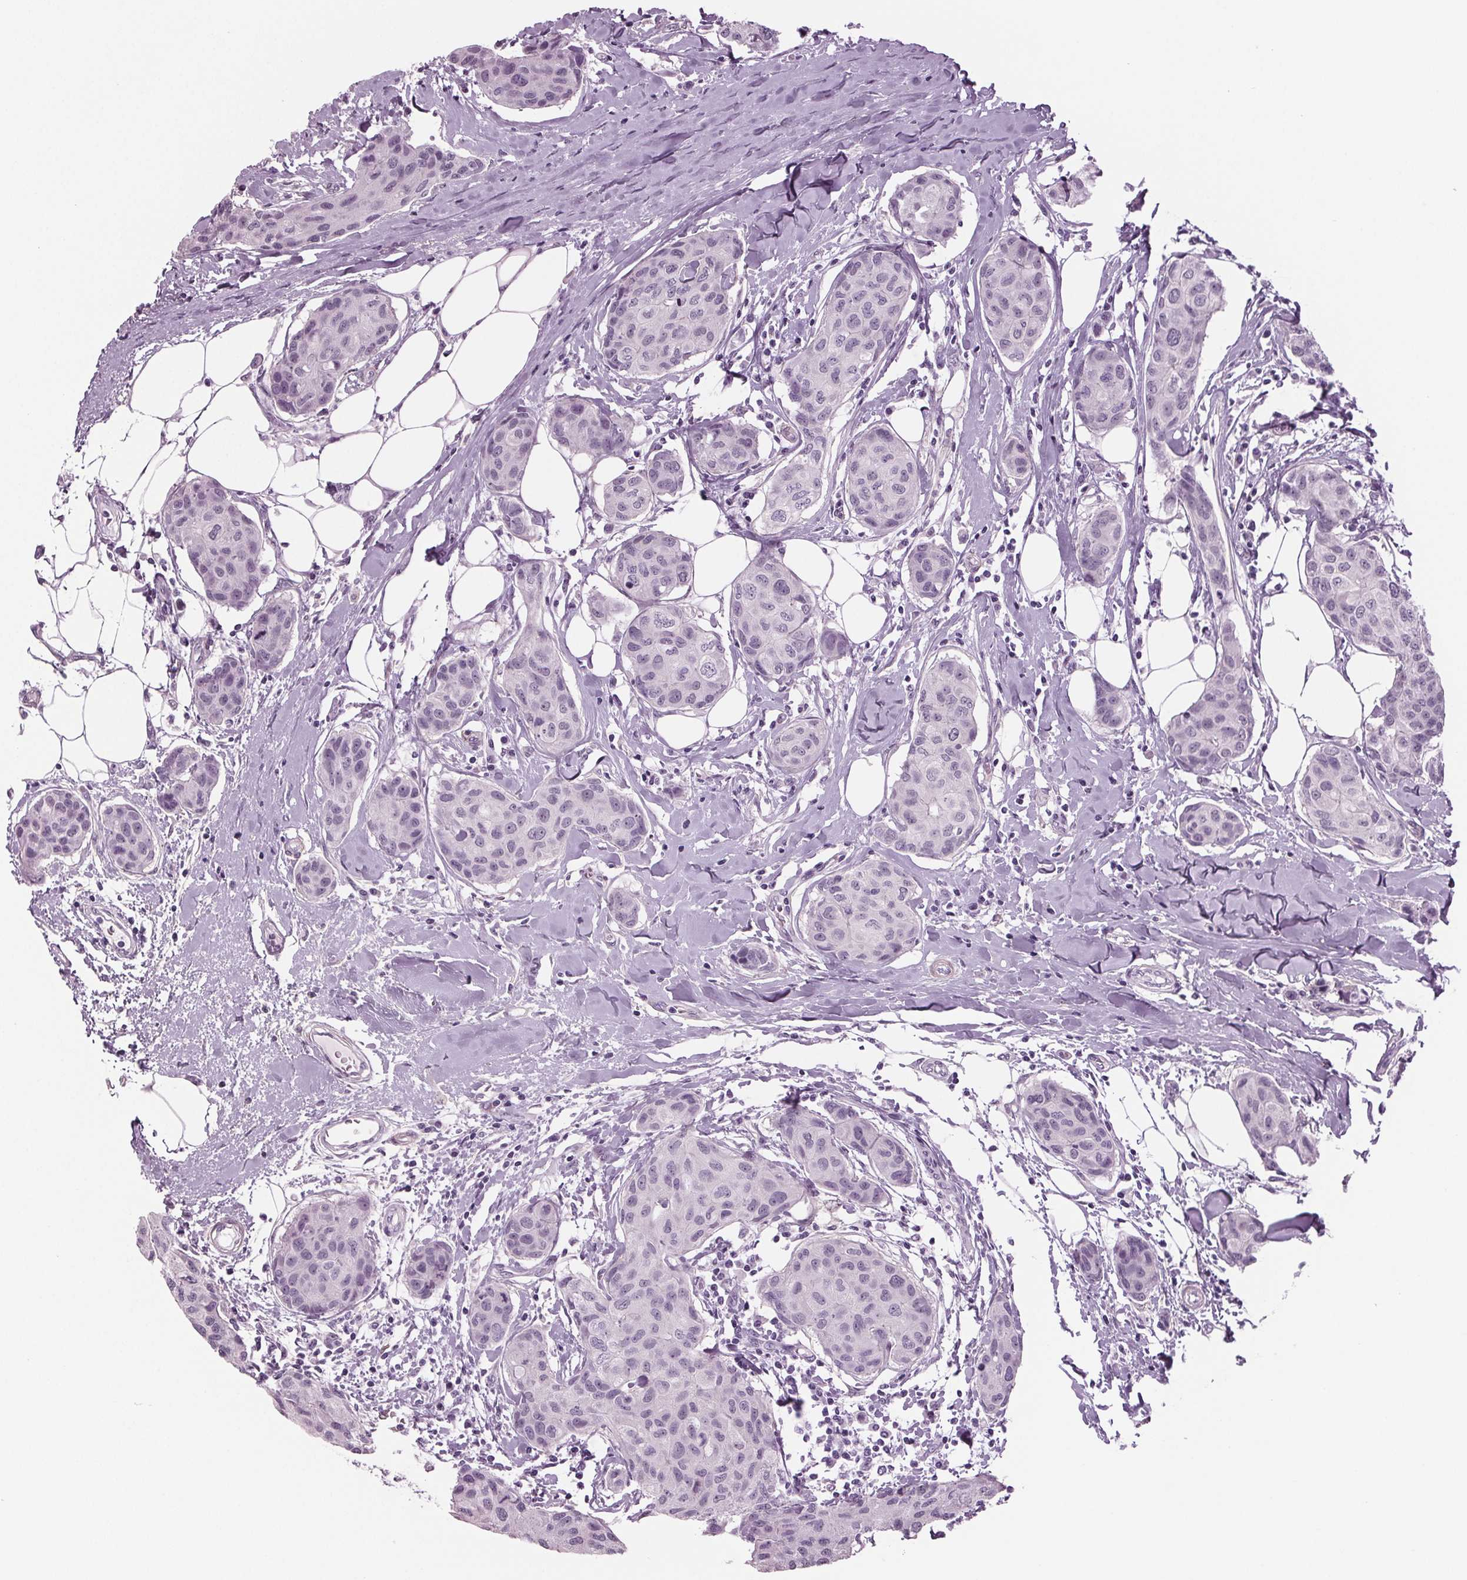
{"staining": {"intensity": "negative", "quantity": "none", "location": "none"}, "tissue": "breast cancer", "cell_type": "Tumor cells", "image_type": "cancer", "snomed": [{"axis": "morphology", "description": "Duct carcinoma"}, {"axis": "topography", "description": "Breast"}], "caption": "Photomicrograph shows no protein staining in tumor cells of breast infiltrating ductal carcinoma tissue.", "gene": "BHLHE22", "patient": {"sex": "female", "age": 80}}